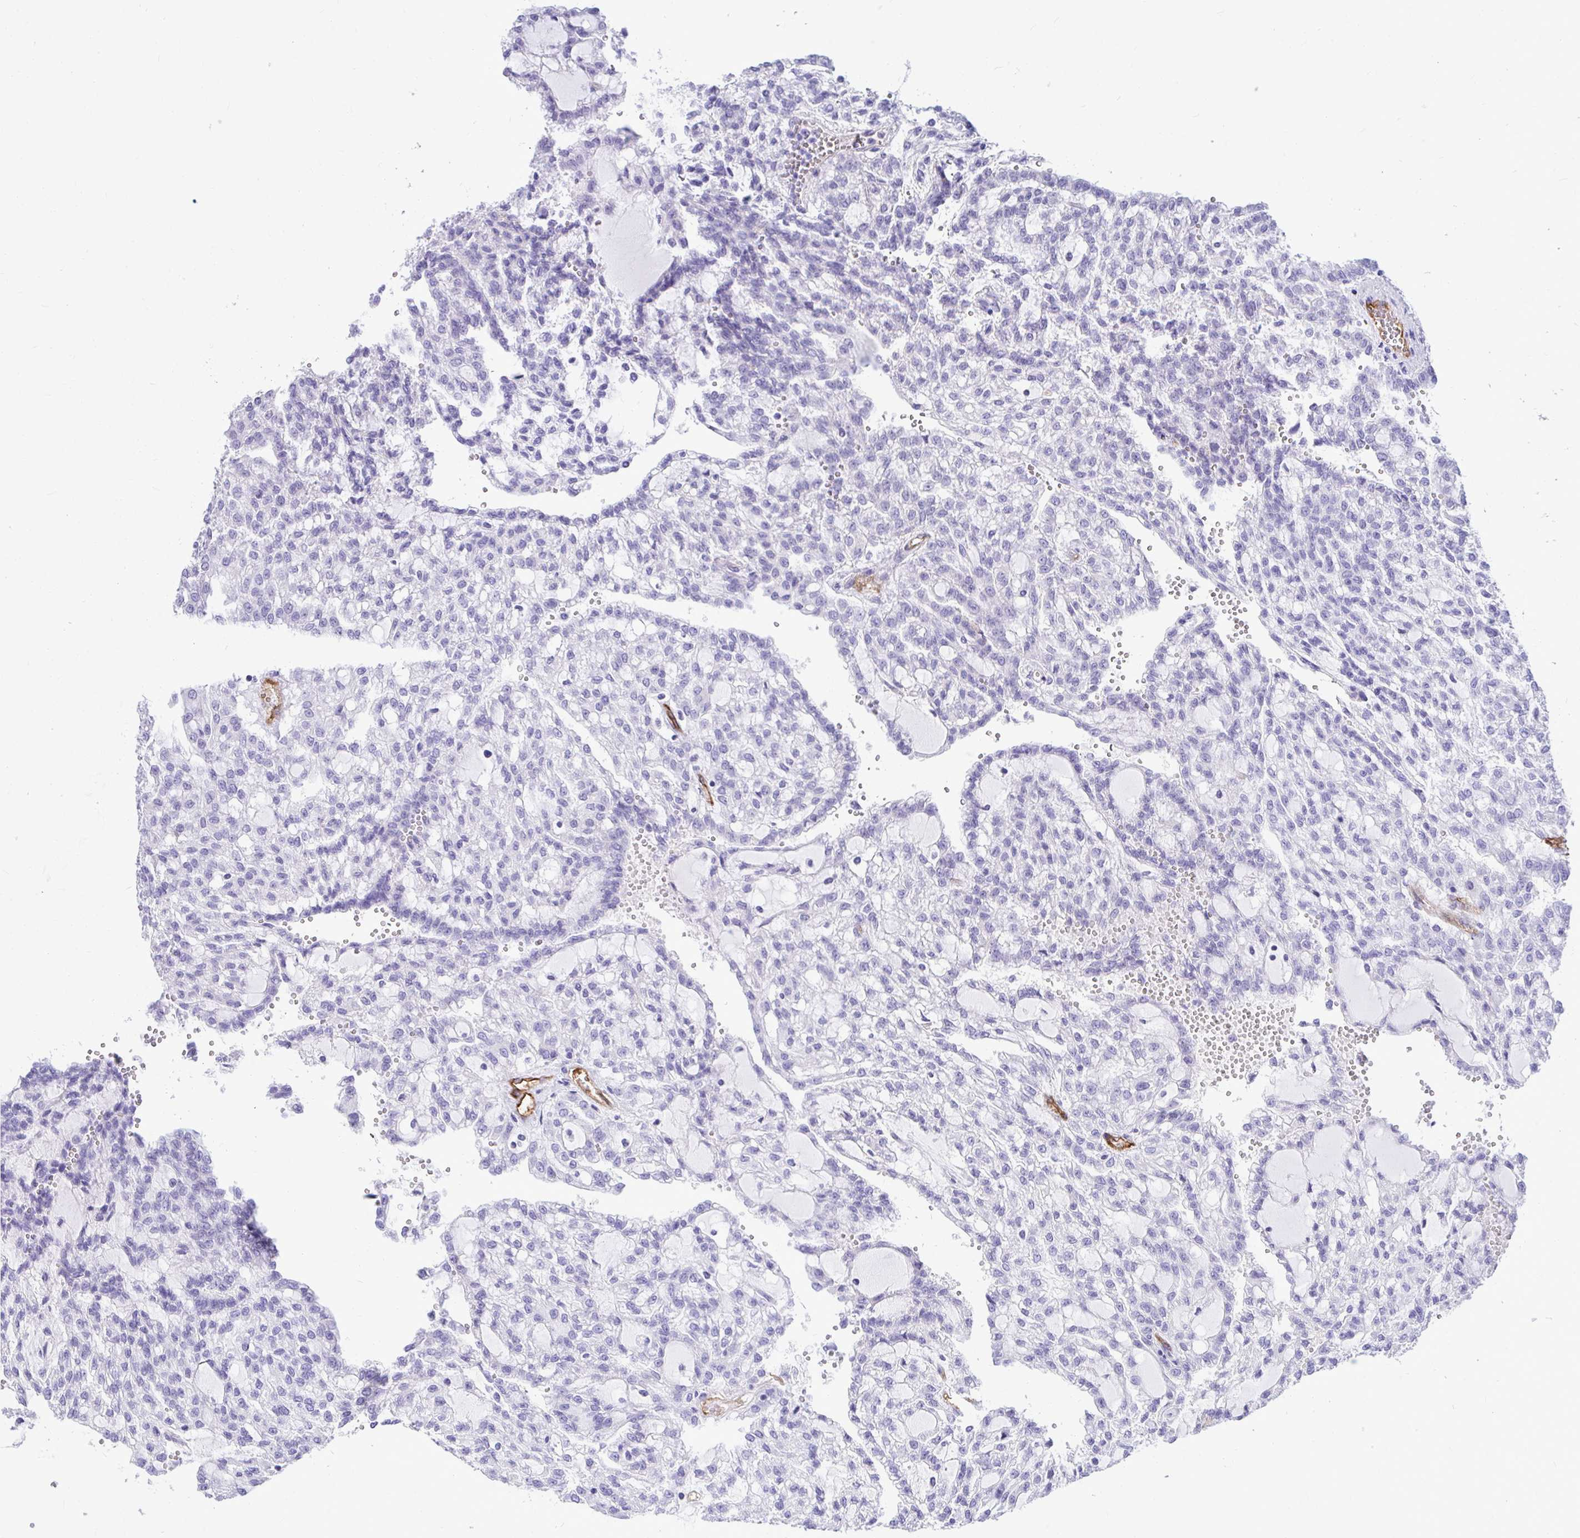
{"staining": {"intensity": "negative", "quantity": "none", "location": "none"}, "tissue": "renal cancer", "cell_type": "Tumor cells", "image_type": "cancer", "snomed": [{"axis": "morphology", "description": "Adenocarcinoma, NOS"}, {"axis": "topography", "description": "Kidney"}], "caption": "DAB immunohistochemical staining of human renal cancer exhibits no significant staining in tumor cells. The staining was performed using DAB (3,3'-diaminobenzidine) to visualize the protein expression in brown, while the nuclei were stained in blue with hematoxylin (Magnification: 20x).", "gene": "ABCG2", "patient": {"sex": "male", "age": 63}}